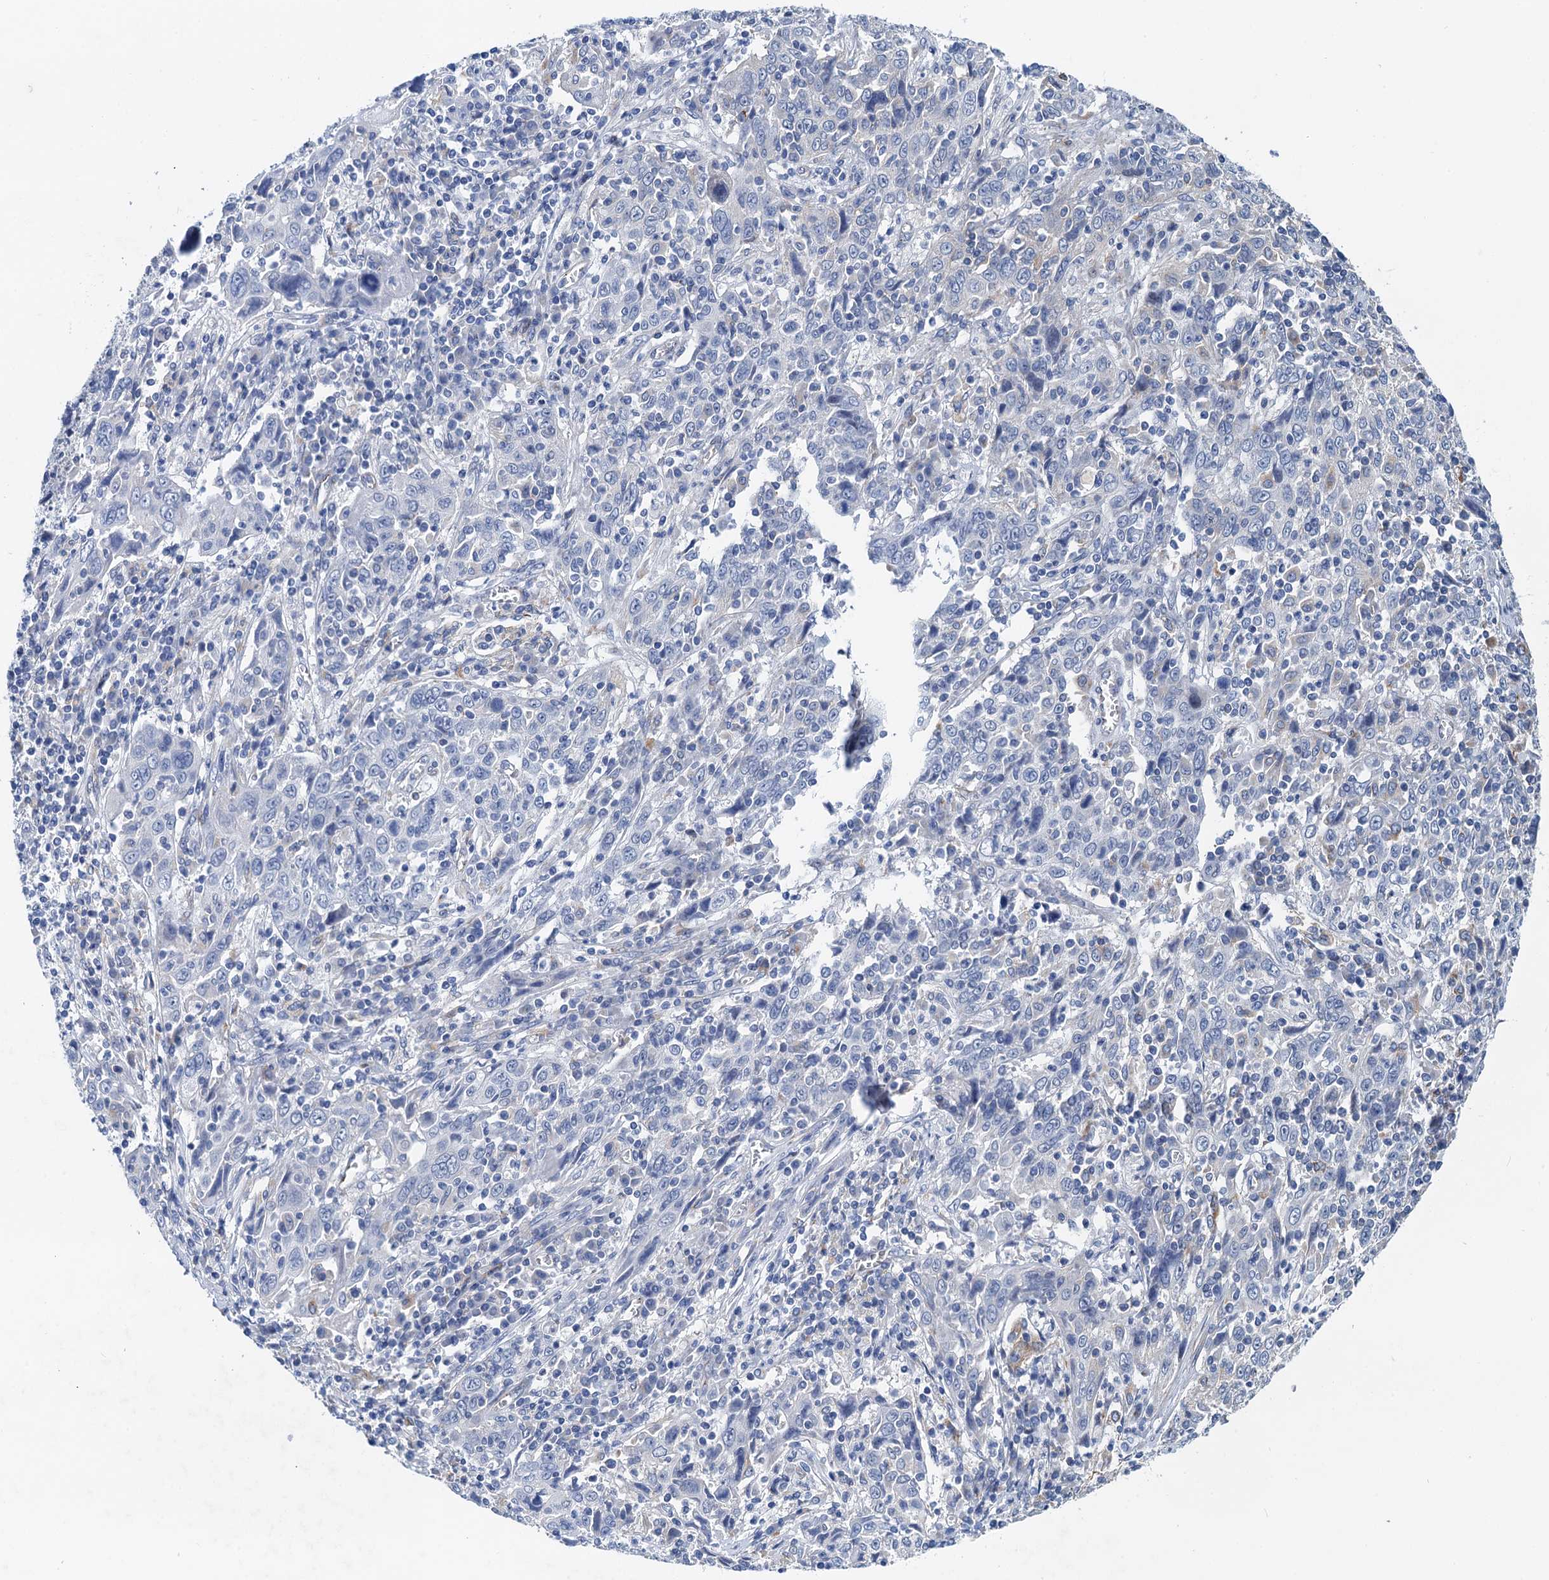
{"staining": {"intensity": "negative", "quantity": "none", "location": "none"}, "tissue": "cervical cancer", "cell_type": "Tumor cells", "image_type": "cancer", "snomed": [{"axis": "morphology", "description": "Squamous cell carcinoma, NOS"}, {"axis": "topography", "description": "Cervix"}], "caption": "Cervical squamous cell carcinoma stained for a protein using immunohistochemistry (IHC) displays no expression tumor cells.", "gene": "NBEA", "patient": {"sex": "female", "age": 46}}